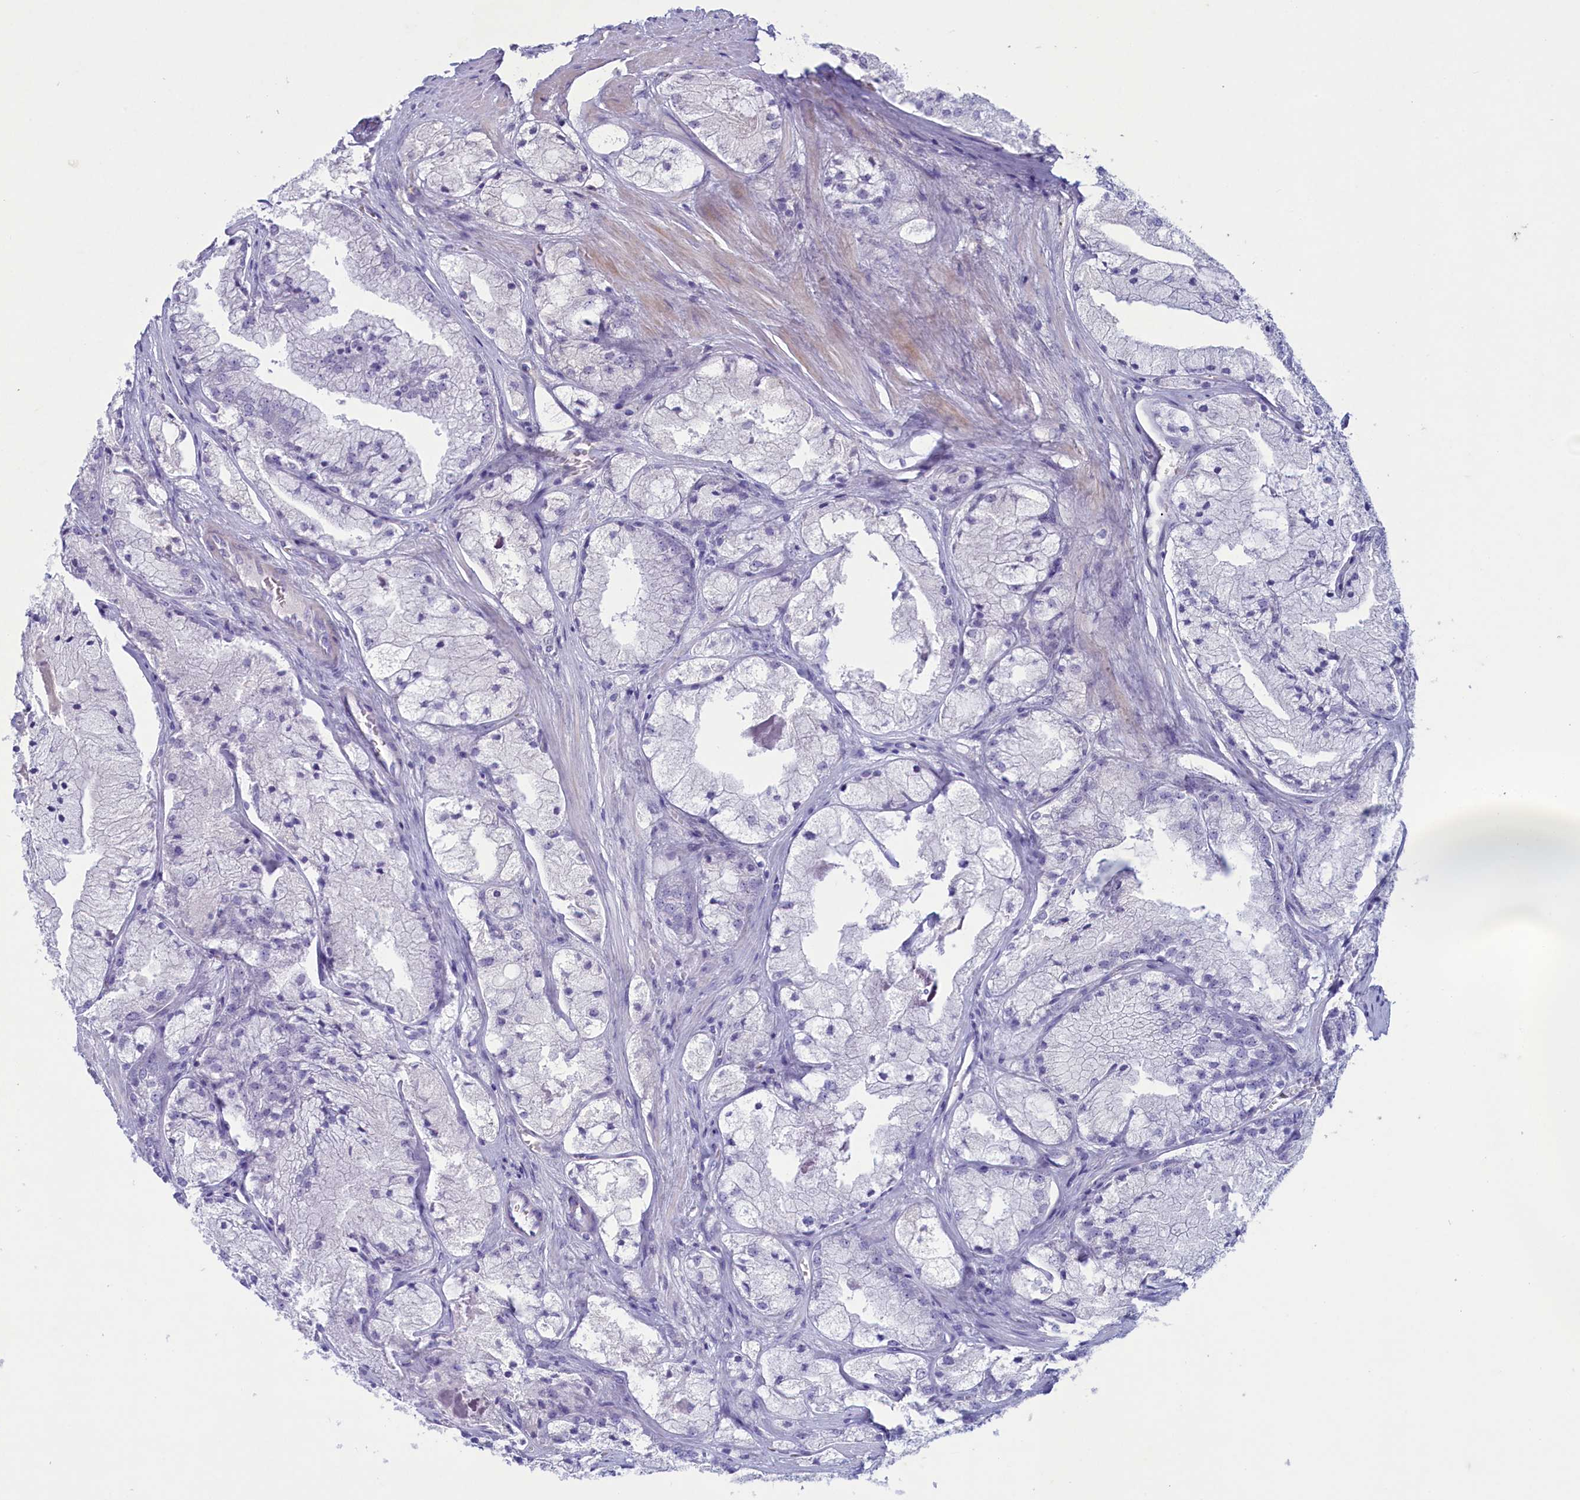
{"staining": {"intensity": "negative", "quantity": "none", "location": "none"}, "tissue": "prostate cancer", "cell_type": "Tumor cells", "image_type": "cancer", "snomed": [{"axis": "morphology", "description": "Adenocarcinoma, High grade"}, {"axis": "topography", "description": "Prostate"}], "caption": "The histopathology image exhibits no significant staining in tumor cells of prostate cancer. Brightfield microscopy of immunohistochemistry stained with DAB (brown) and hematoxylin (blue), captured at high magnification.", "gene": "PLEKHG6", "patient": {"sex": "male", "age": 50}}